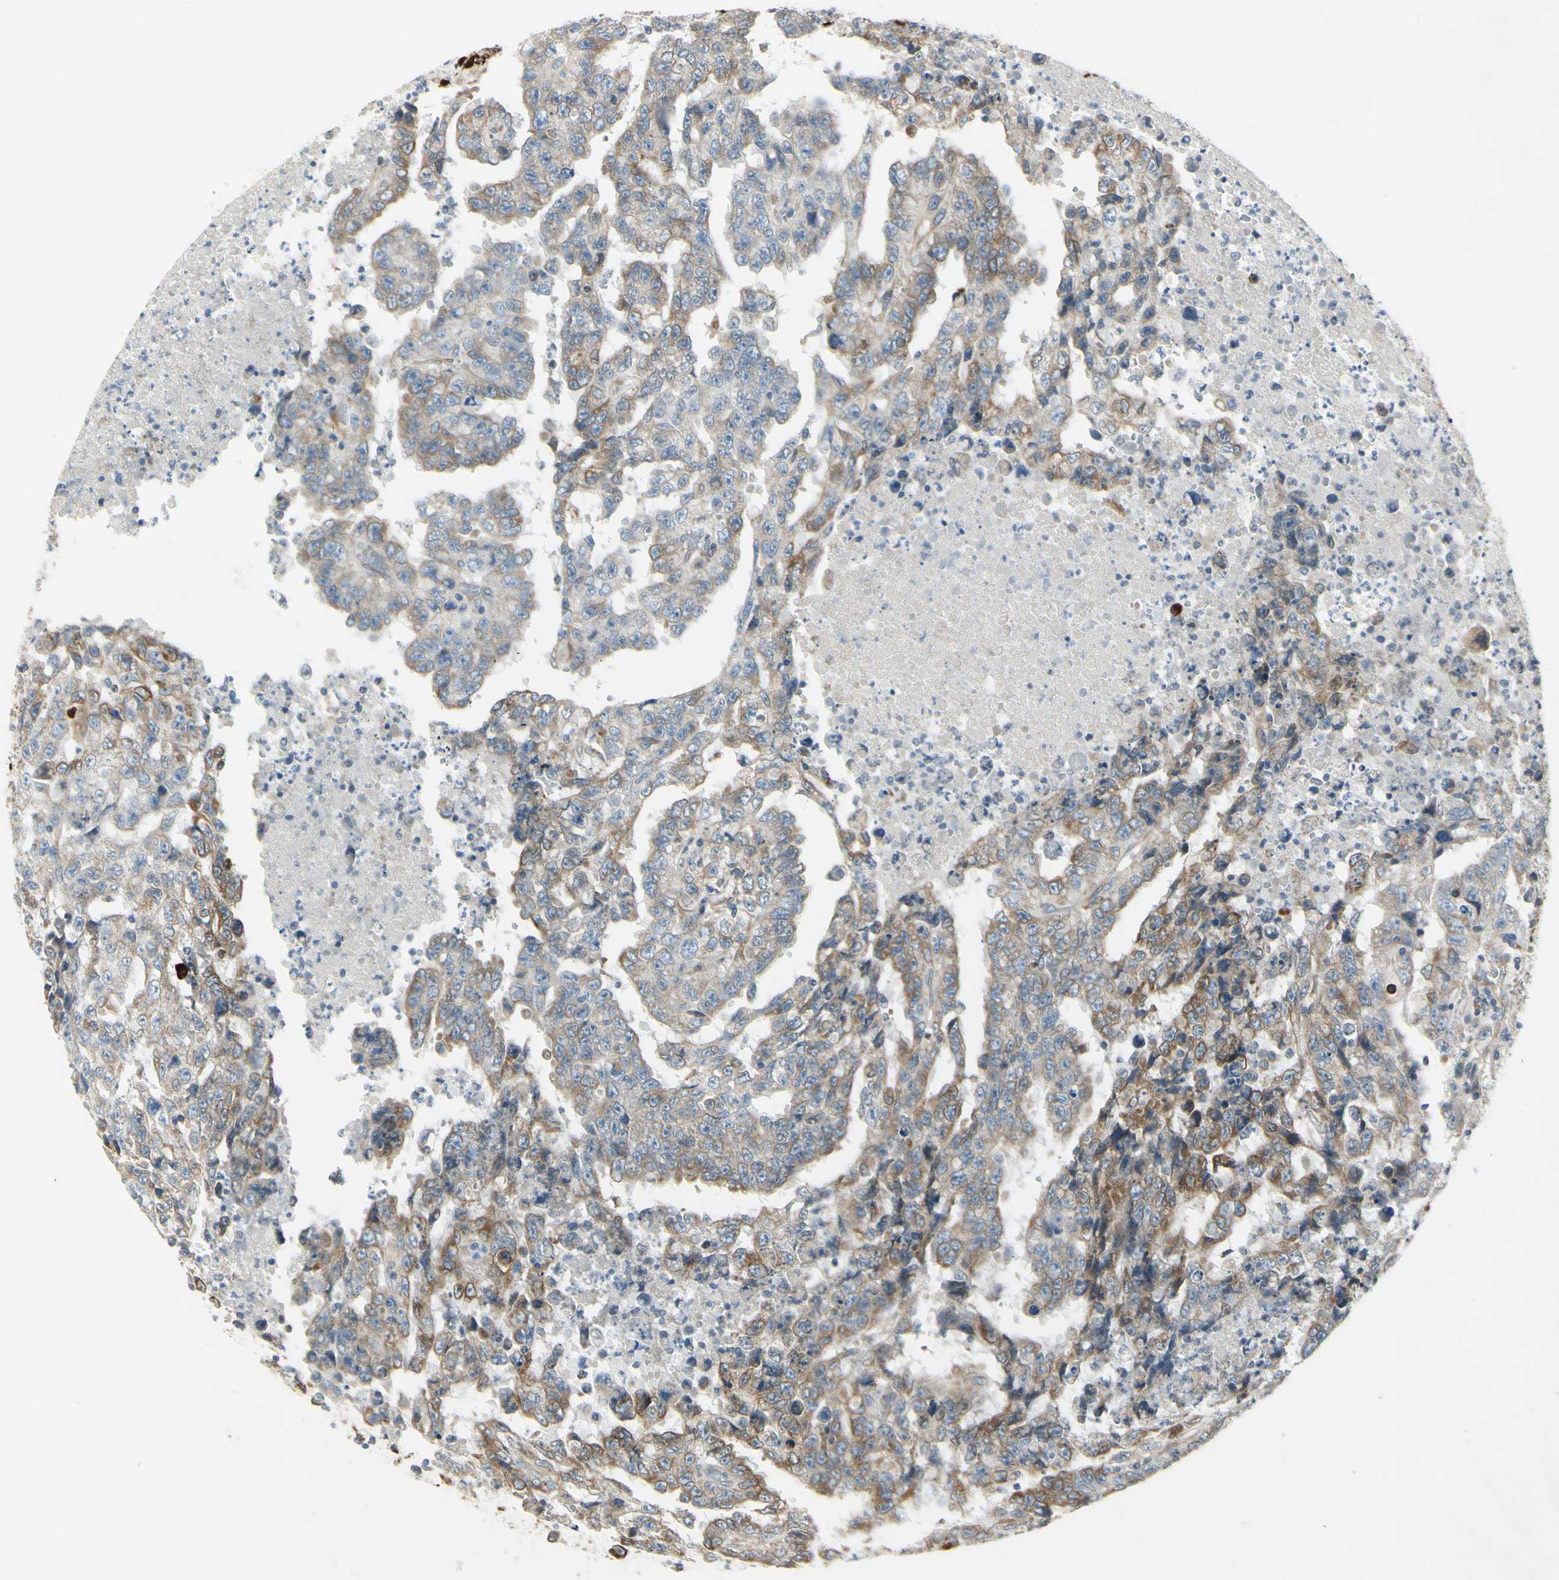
{"staining": {"intensity": "moderate", "quantity": "25%-75%", "location": "cytoplasmic/membranous"}, "tissue": "testis cancer", "cell_type": "Tumor cells", "image_type": "cancer", "snomed": [{"axis": "morphology", "description": "Necrosis, NOS"}, {"axis": "morphology", "description": "Carcinoma, Embryonal, NOS"}, {"axis": "topography", "description": "Testis"}], "caption": "There is medium levels of moderate cytoplasmic/membranous positivity in tumor cells of testis embryonal carcinoma, as demonstrated by immunohistochemical staining (brown color).", "gene": "SELENOS", "patient": {"sex": "male", "age": 19}}